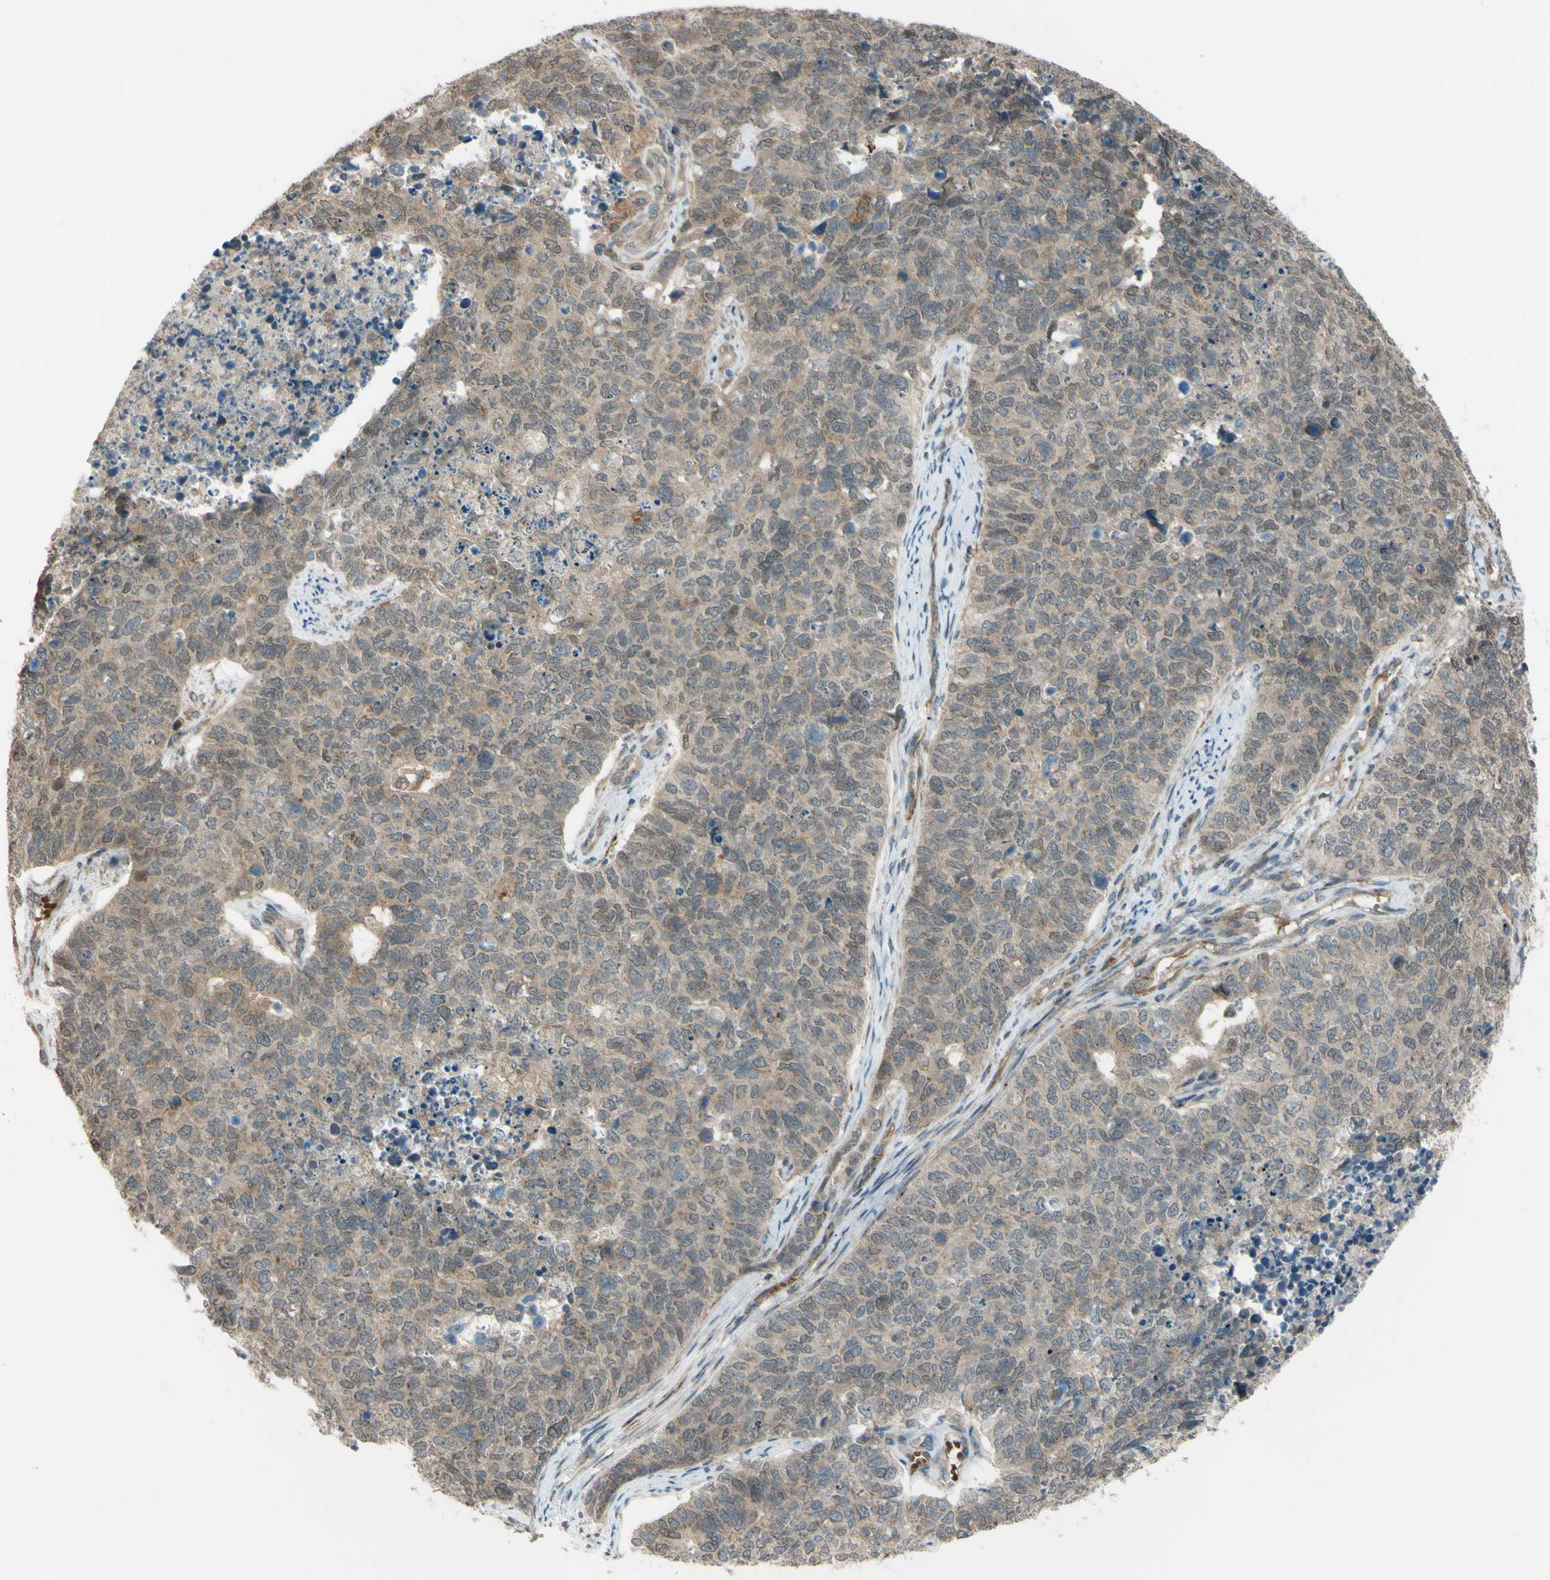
{"staining": {"intensity": "weak", "quantity": "25%-75%", "location": "cytoplasmic/membranous,nuclear"}, "tissue": "cervical cancer", "cell_type": "Tumor cells", "image_type": "cancer", "snomed": [{"axis": "morphology", "description": "Squamous cell carcinoma, NOS"}, {"axis": "topography", "description": "Cervix"}], "caption": "High-magnification brightfield microscopy of squamous cell carcinoma (cervical) stained with DAB (3,3'-diaminobenzidine) (brown) and counterstained with hematoxylin (blue). tumor cells exhibit weak cytoplasmic/membranous and nuclear staining is seen in approximately25%-75% of cells.", "gene": "FLII", "patient": {"sex": "female", "age": 63}}